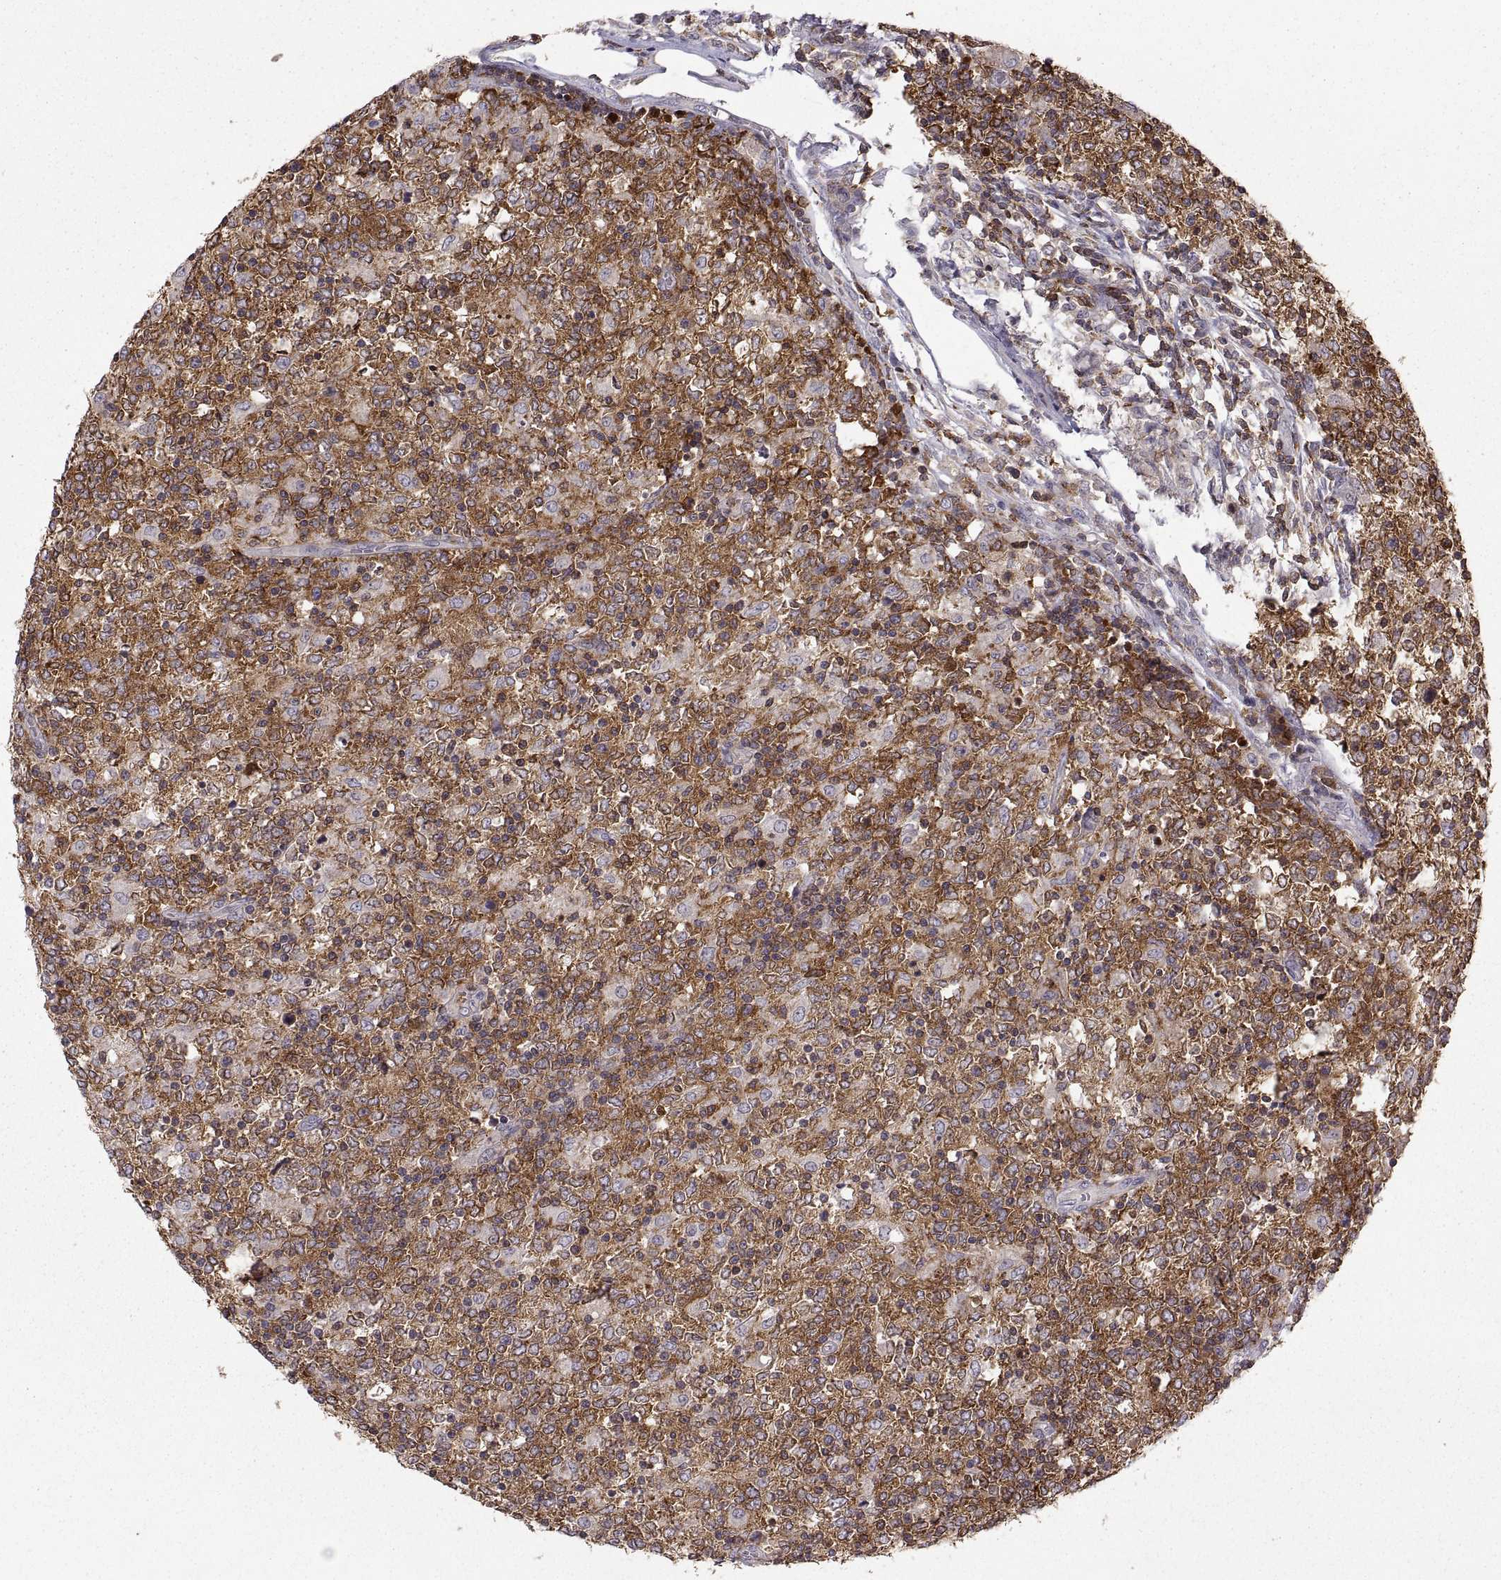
{"staining": {"intensity": "strong", "quantity": ">75%", "location": "cytoplasmic/membranous"}, "tissue": "lymphoma", "cell_type": "Tumor cells", "image_type": "cancer", "snomed": [{"axis": "morphology", "description": "Malignant lymphoma, non-Hodgkin's type, High grade"}, {"axis": "topography", "description": "Lymph node"}], "caption": "Human lymphoma stained for a protein (brown) shows strong cytoplasmic/membranous positive staining in about >75% of tumor cells.", "gene": "EZR", "patient": {"sex": "female", "age": 84}}